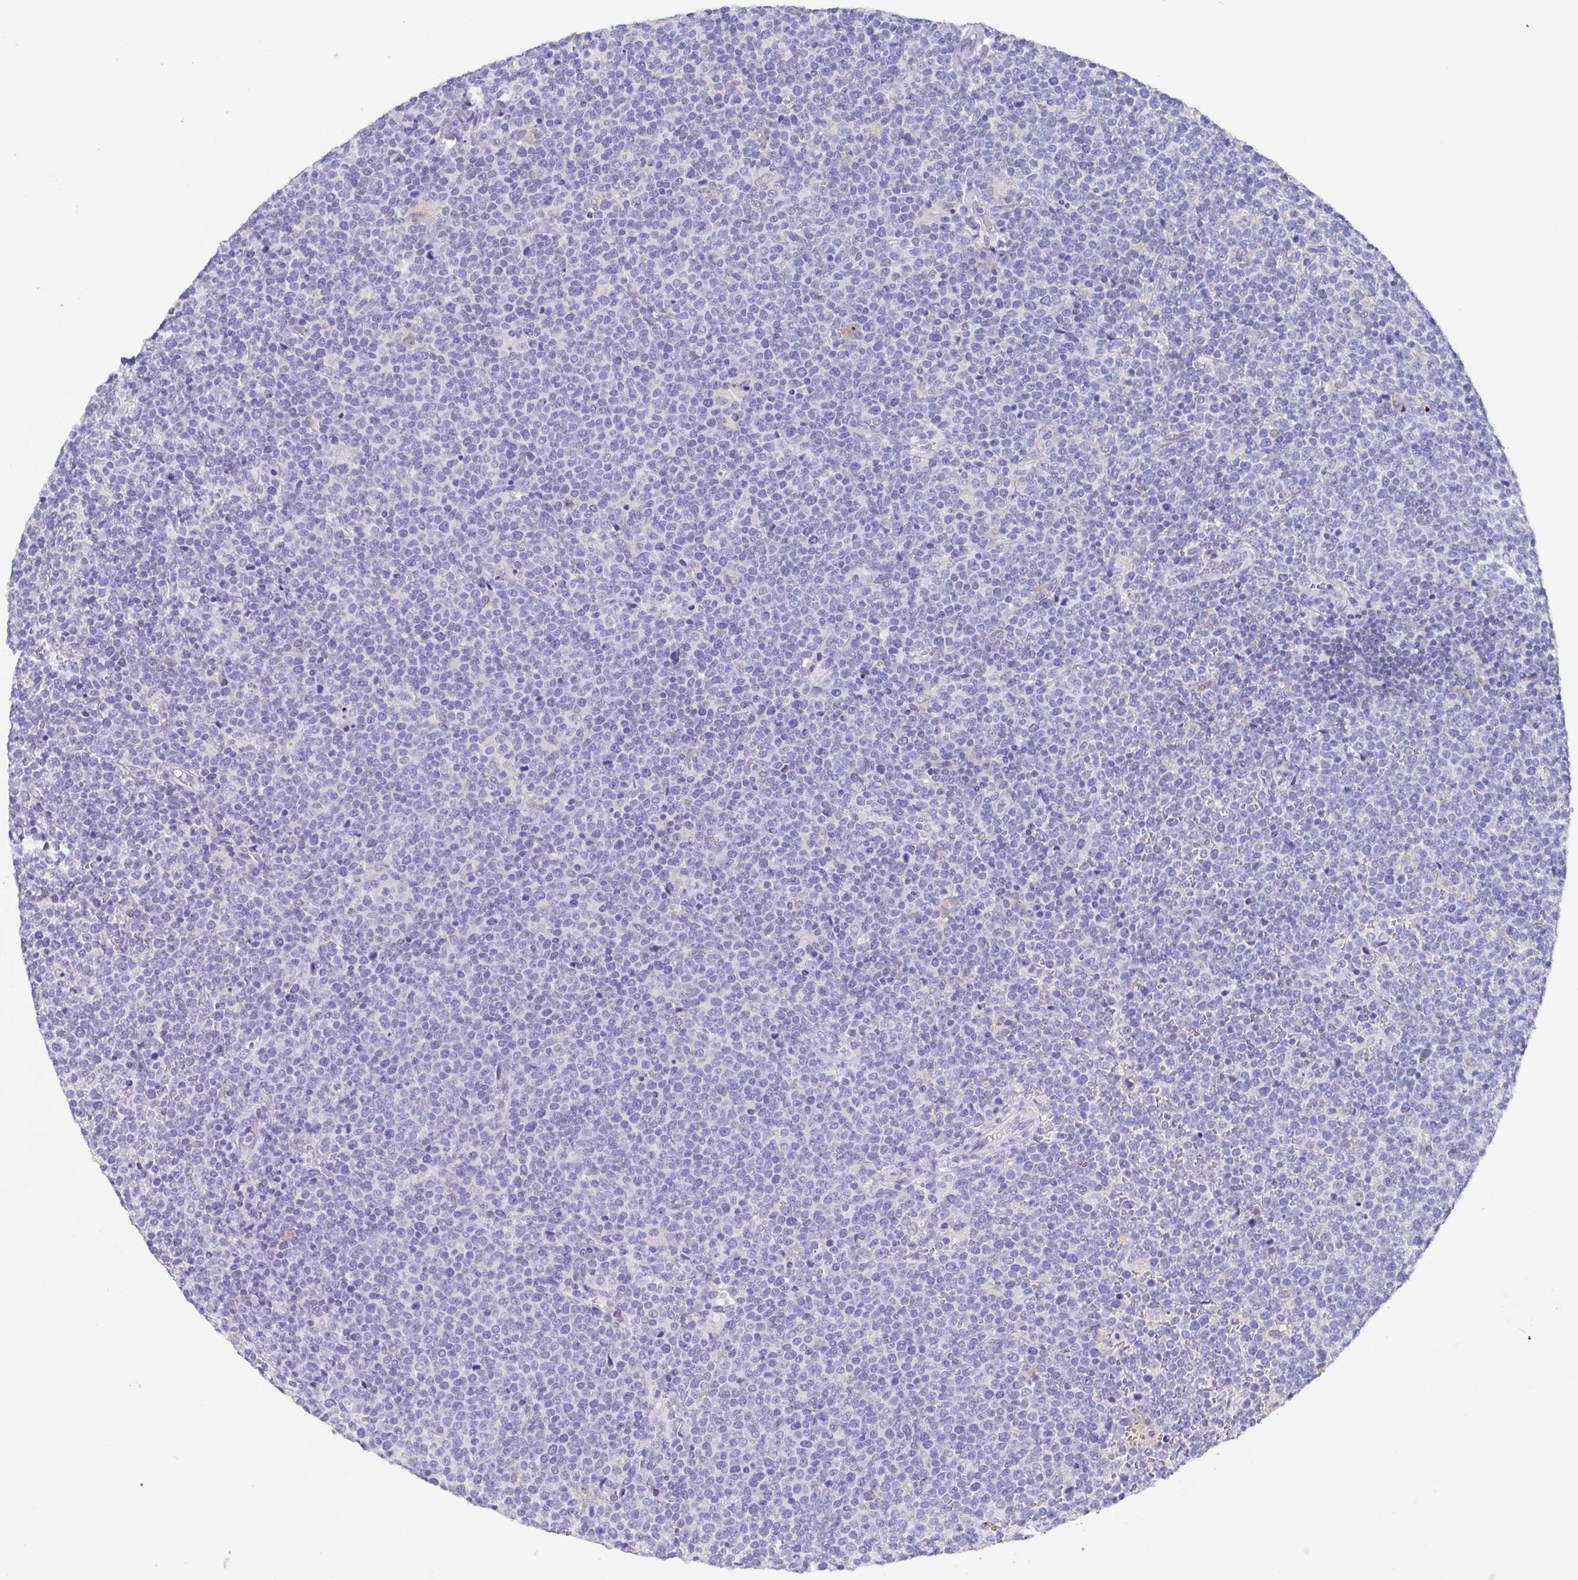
{"staining": {"intensity": "negative", "quantity": "none", "location": "none"}, "tissue": "lymphoma", "cell_type": "Tumor cells", "image_type": "cancer", "snomed": [{"axis": "morphology", "description": "Malignant lymphoma, non-Hodgkin's type, High grade"}, {"axis": "topography", "description": "Lymph node"}], "caption": "A high-resolution micrograph shows immunohistochemistry (IHC) staining of malignant lymphoma, non-Hodgkin's type (high-grade), which reveals no significant expression in tumor cells.", "gene": "SSC4D", "patient": {"sex": "male", "age": 61}}